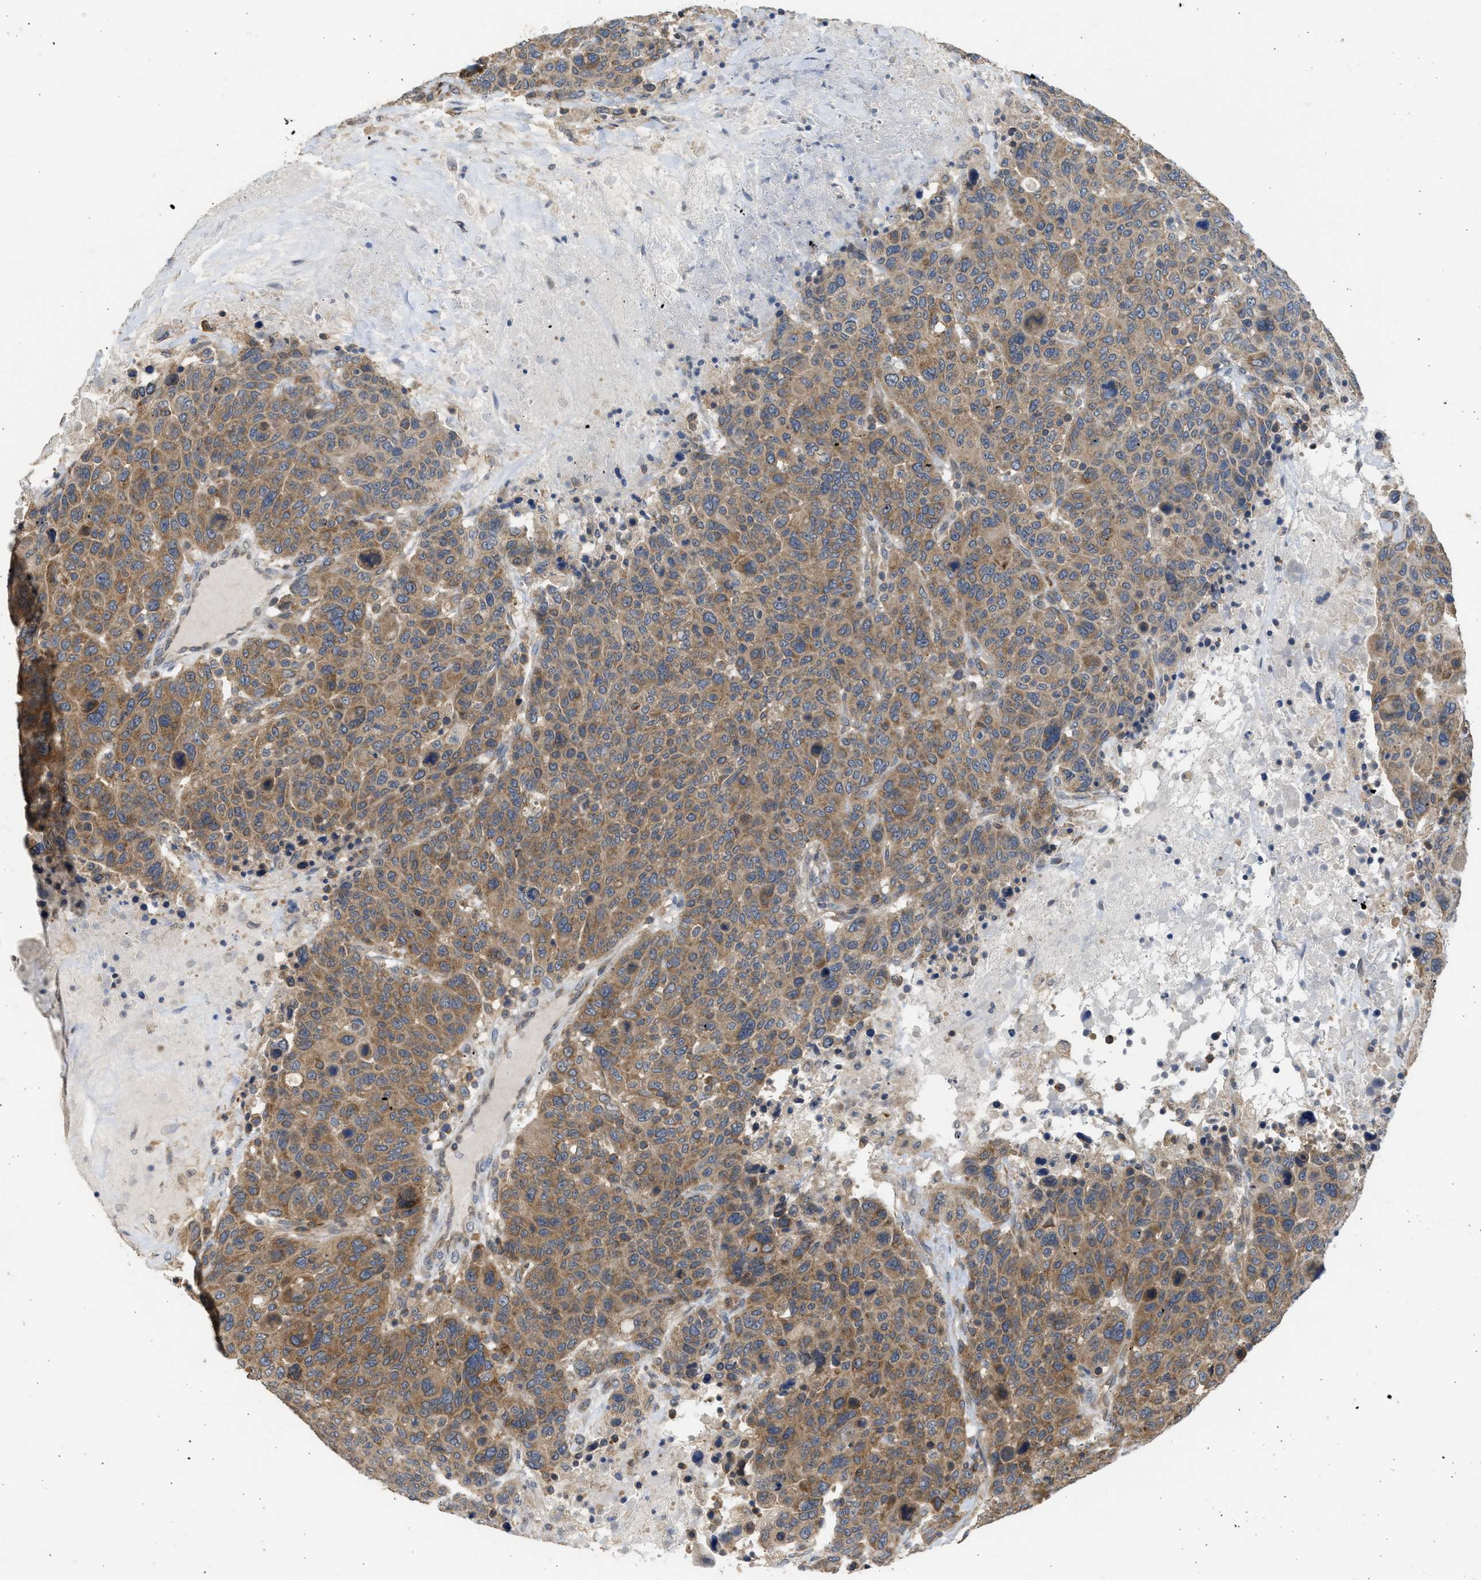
{"staining": {"intensity": "moderate", "quantity": ">75%", "location": "cytoplasmic/membranous"}, "tissue": "breast cancer", "cell_type": "Tumor cells", "image_type": "cancer", "snomed": [{"axis": "morphology", "description": "Duct carcinoma"}, {"axis": "topography", "description": "Breast"}], "caption": "A high-resolution image shows IHC staining of invasive ductal carcinoma (breast), which demonstrates moderate cytoplasmic/membranous staining in about >75% of tumor cells.", "gene": "CYP1A1", "patient": {"sex": "female", "age": 37}}